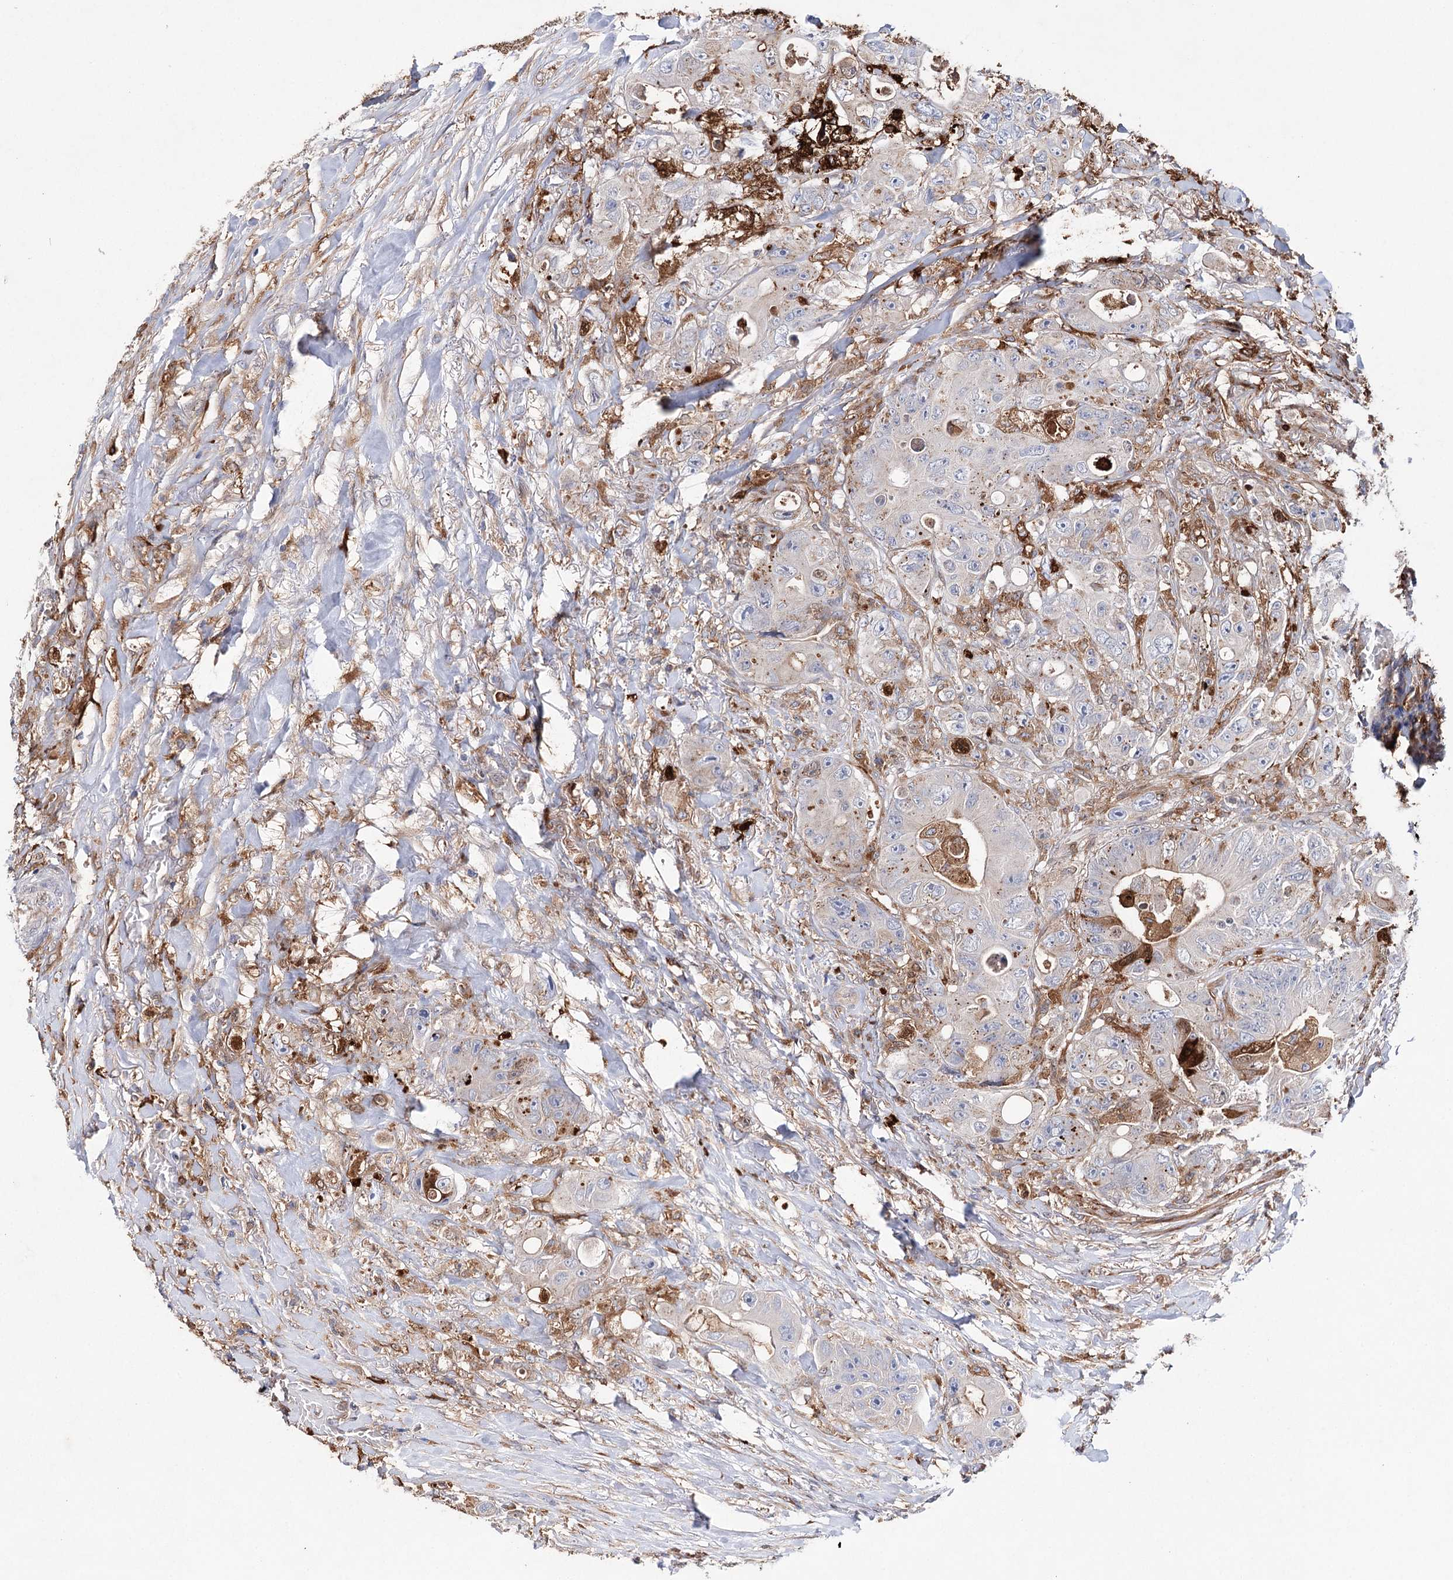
{"staining": {"intensity": "moderate", "quantity": "25%-75%", "location": "cytoplasmic/membranous"}, "tissue": "colorectal cancer", "cell_type": "Tumor cells", "image_type": "cancer", "snomed": [{"axis": "morphology", "description": "Adenocarcinoma, NOS"}, {"axis": "topography", "description": "Colon"}], "caption": "The micrograph reveals staining of colorectal cancer, revealing moderate cytoplasmic/membranous protein staining (brown color) within tumor cells.", "gene": "CFAP46", "patient": {"sex": "female", "age": 46}}